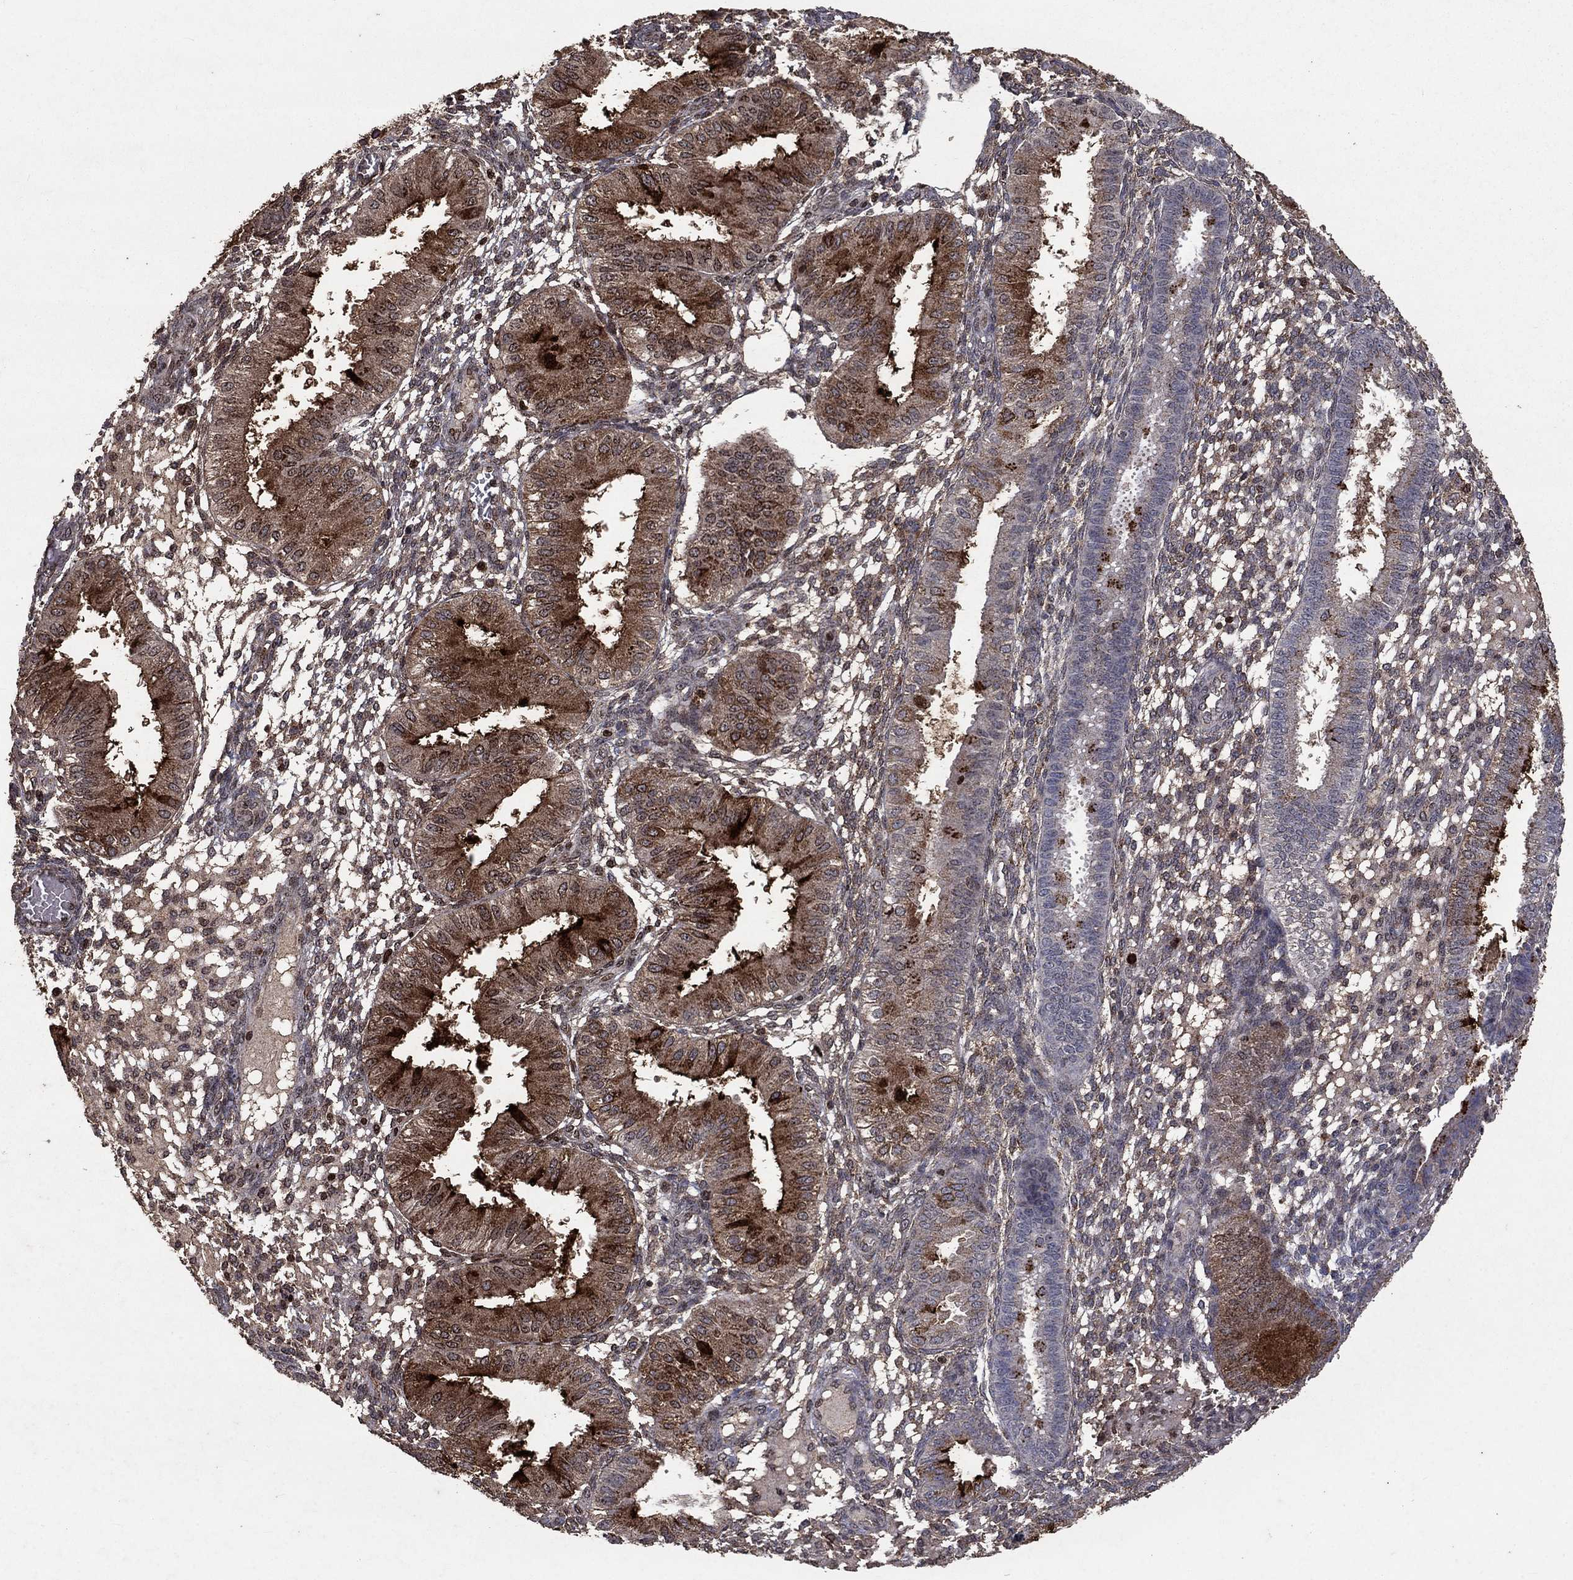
{"staining": {"intensity": "strong", "quantity": "25%-75%", "location": "cytoplasmic/membranous,nuclear"}, "tissue": "endometrium", "cell_type": "Cells in endometrial stroma", "image_type": "normal", "snomed": [{"axis": "morphology", "description": "Normal tissue, NOS"}, {"axis": "topography", "description": "Endometrium"}], "caption": "The image demonstrates a brown stain indicating the presence of a protein in the cytoplasmic/membranous,nuclear of cells in endometrial stroma in endometrium. Nuclei are stained in blue.", "gene": "CD24", "patient": {"sex": "female", "age": 43}}